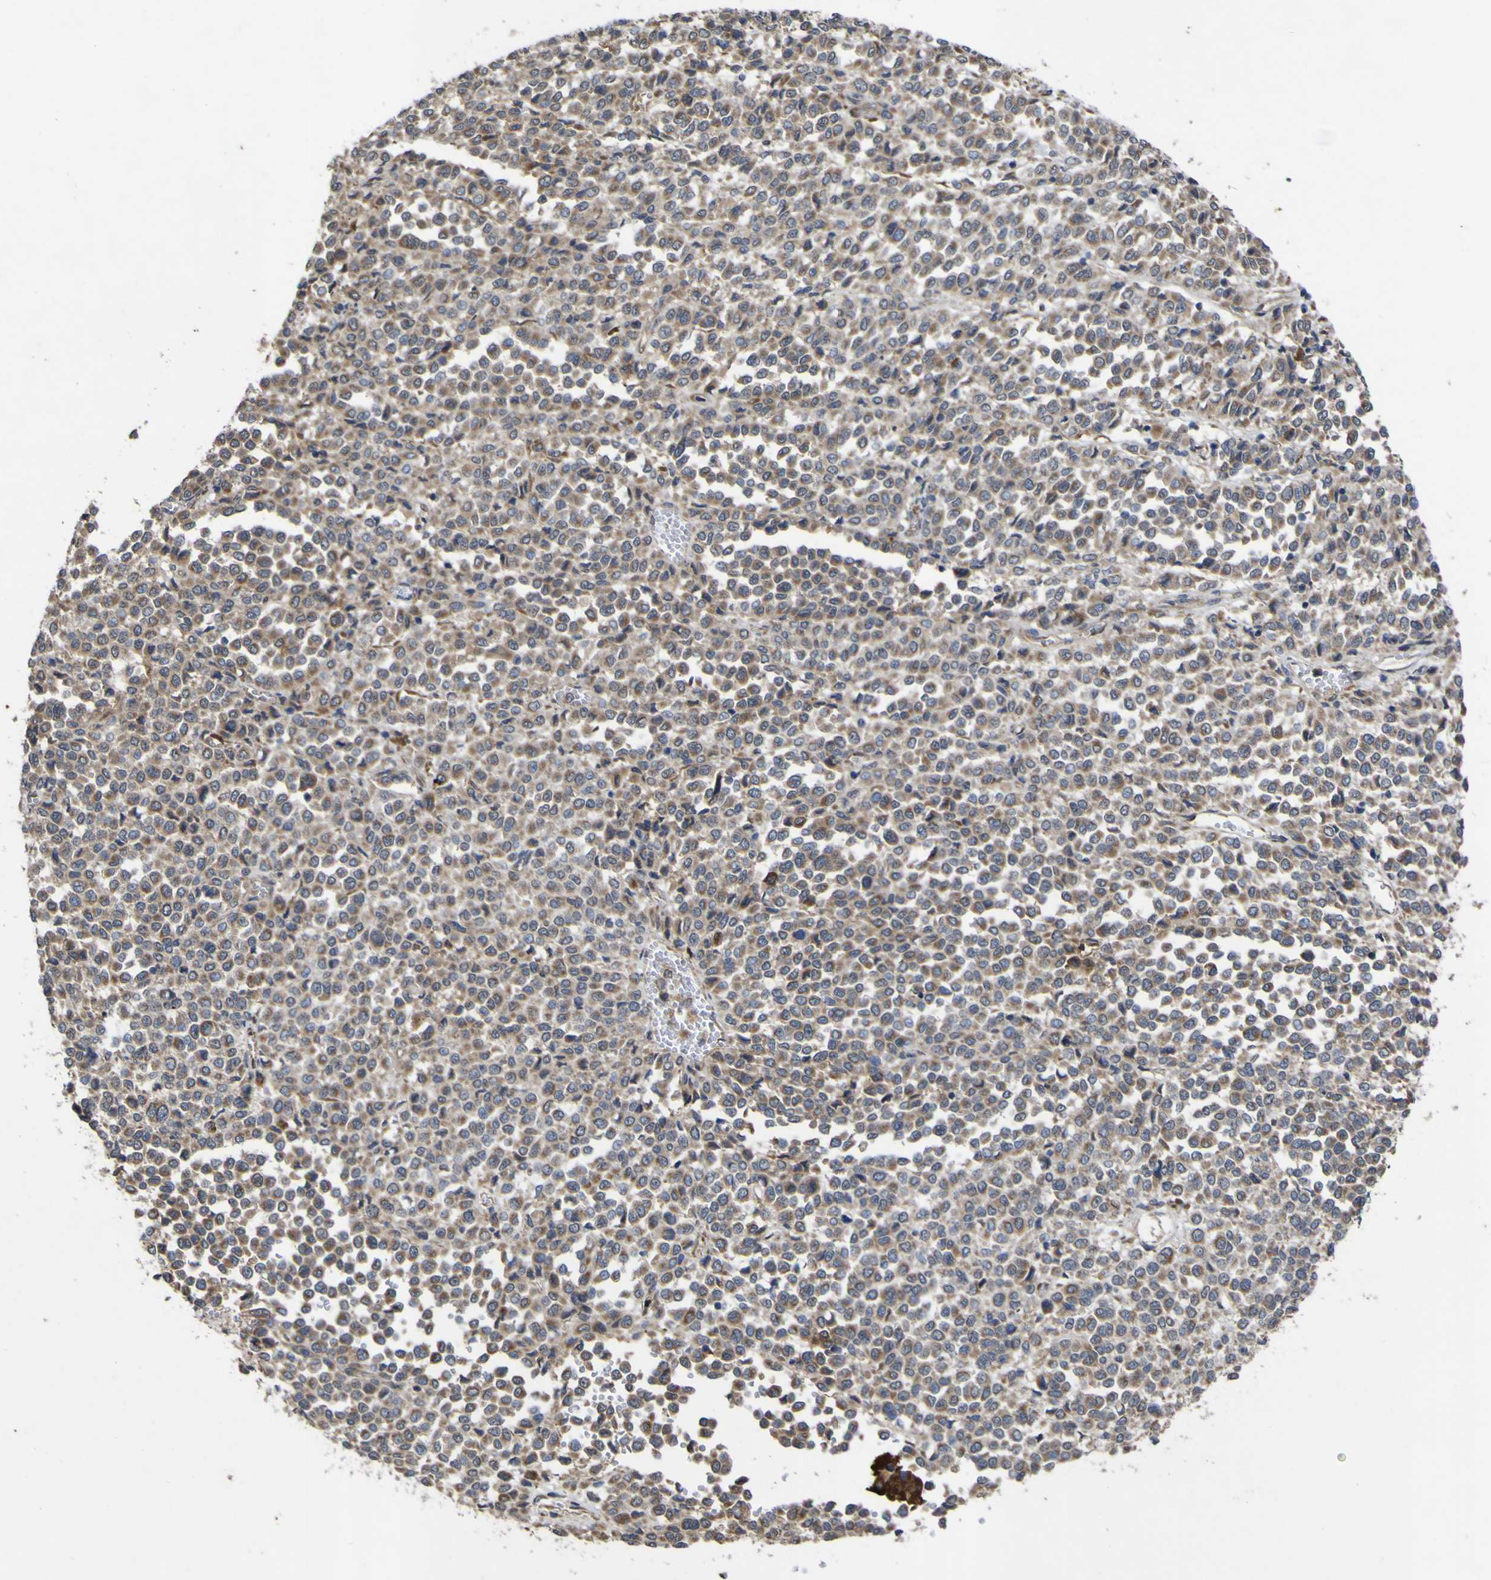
{"staining": {"intensity": "weak", "quantity": ">75%", "location": "cytoplasmic/membranous"}, "tissue": "melanoma", "cell_type": "Tumor cells", "image_type": "cancer", "snomed": [{"axis": "morphology", "description": "Malignant melanoma, Metastatic site"}, {"axis": "topography", "description": "Pancreas"}], "caption": "DAB (3,3'-diaminobenzidine) immunohistochemical staining of melanoma reveals weak cytoplasmic/membranous protein positivity in about >75% of tumor cells. The staining was performed using DAB to visualize the protein expression in brown, while the nuclei were stained in blue with hematoxylin (Magnification: 20x).", "gene": "IRAK2", "patient": {"sex": "female", "age": 30}}